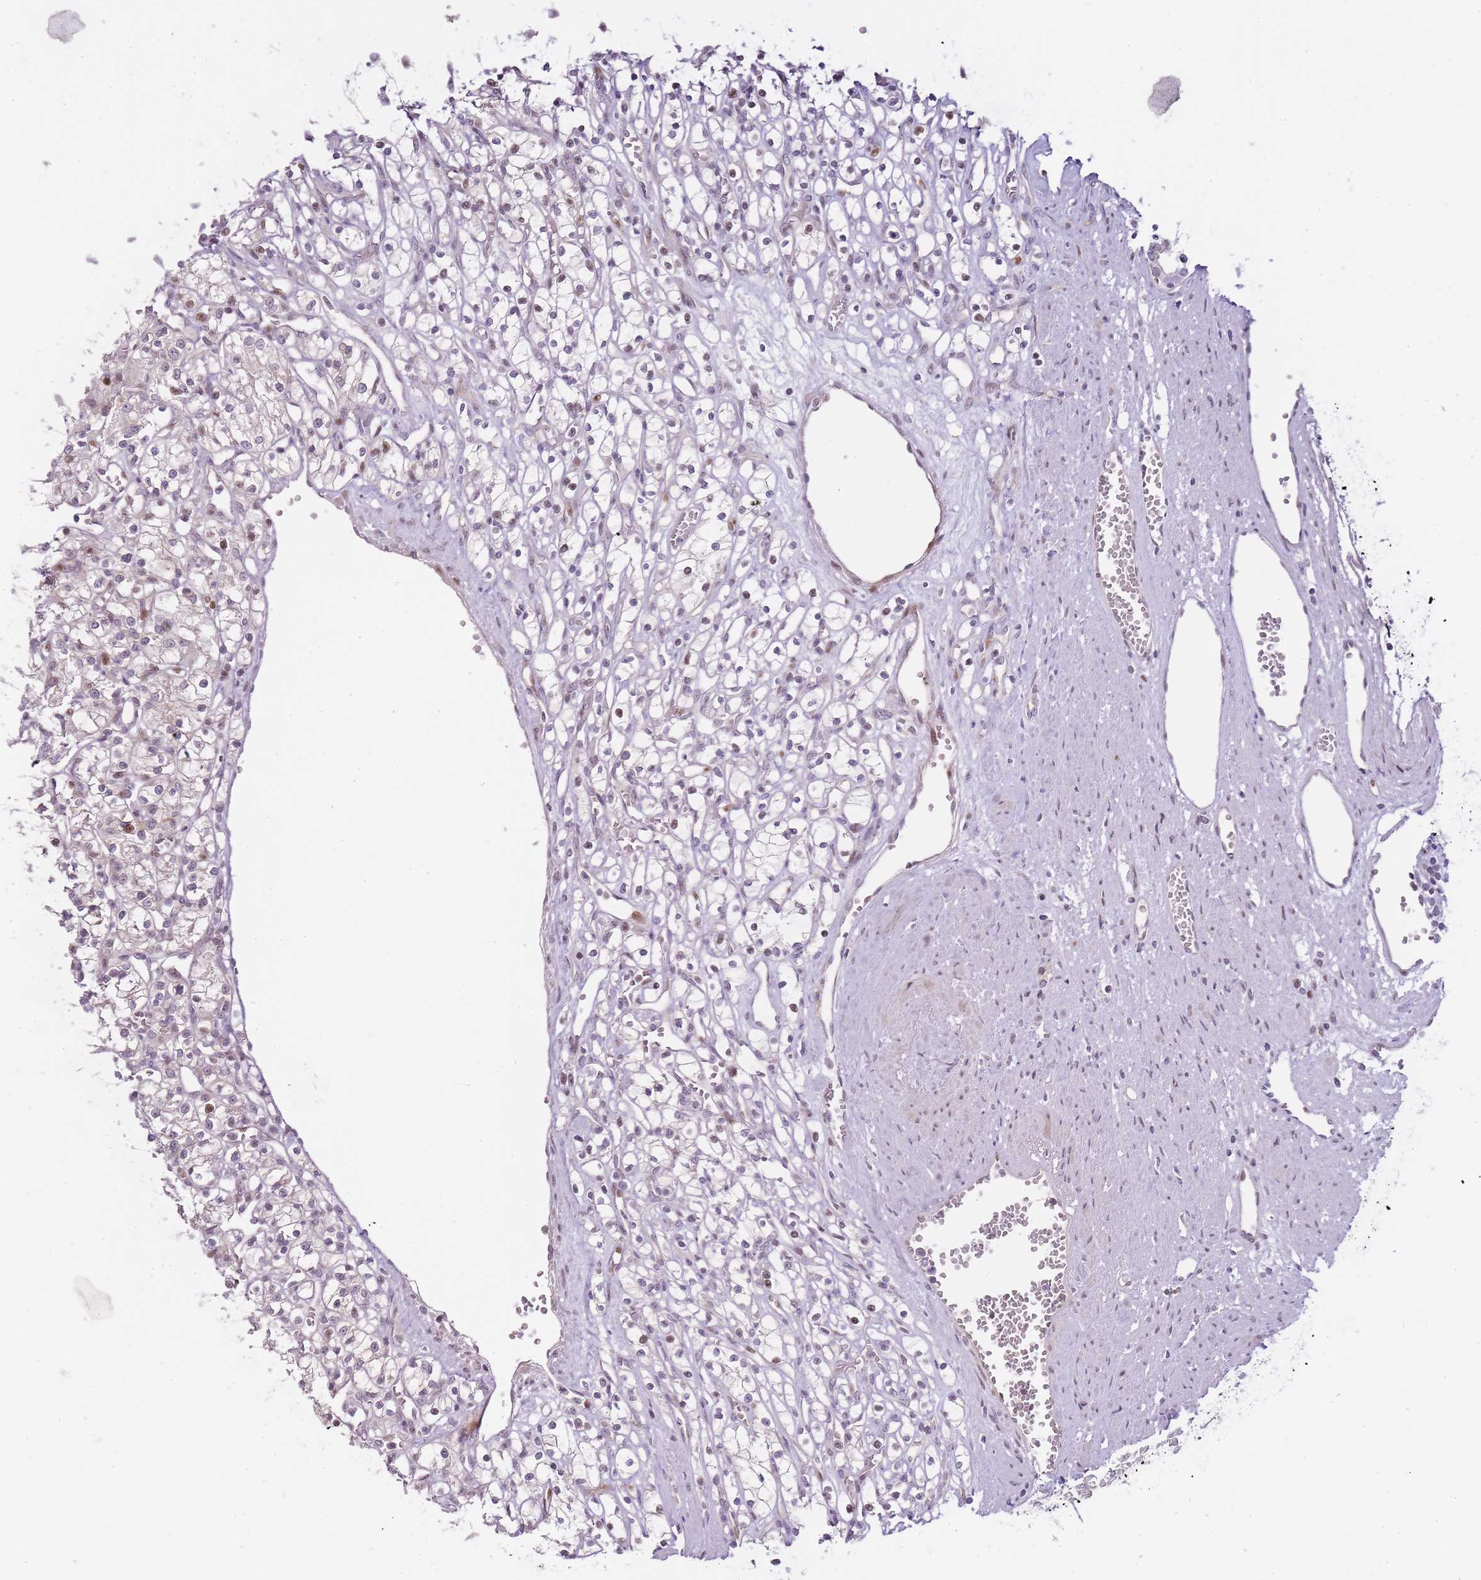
{"staining": {"intensity": "moderate", "quantity": "25%-75%", "location": "nuclear"}, "tissue": "renal cancer", "cell_type": "Tumor cells", "image_type": "cancer", "snomed": [{"axis": "morphology", "description": "Adenocarcinoma, NOS"}, {"axis": "topography", "description": "Kidney"}], "caption": "Immunohistochemical staining of human renal adenocarcinoma reveals medium levels of moderate nuclear protein expression in approximately 25%-75% of tumor cells. (IHC, brightfield microscopy, high magnification).", "gene": "OGG1", "patient": {"sex": "female", "age": 59}}